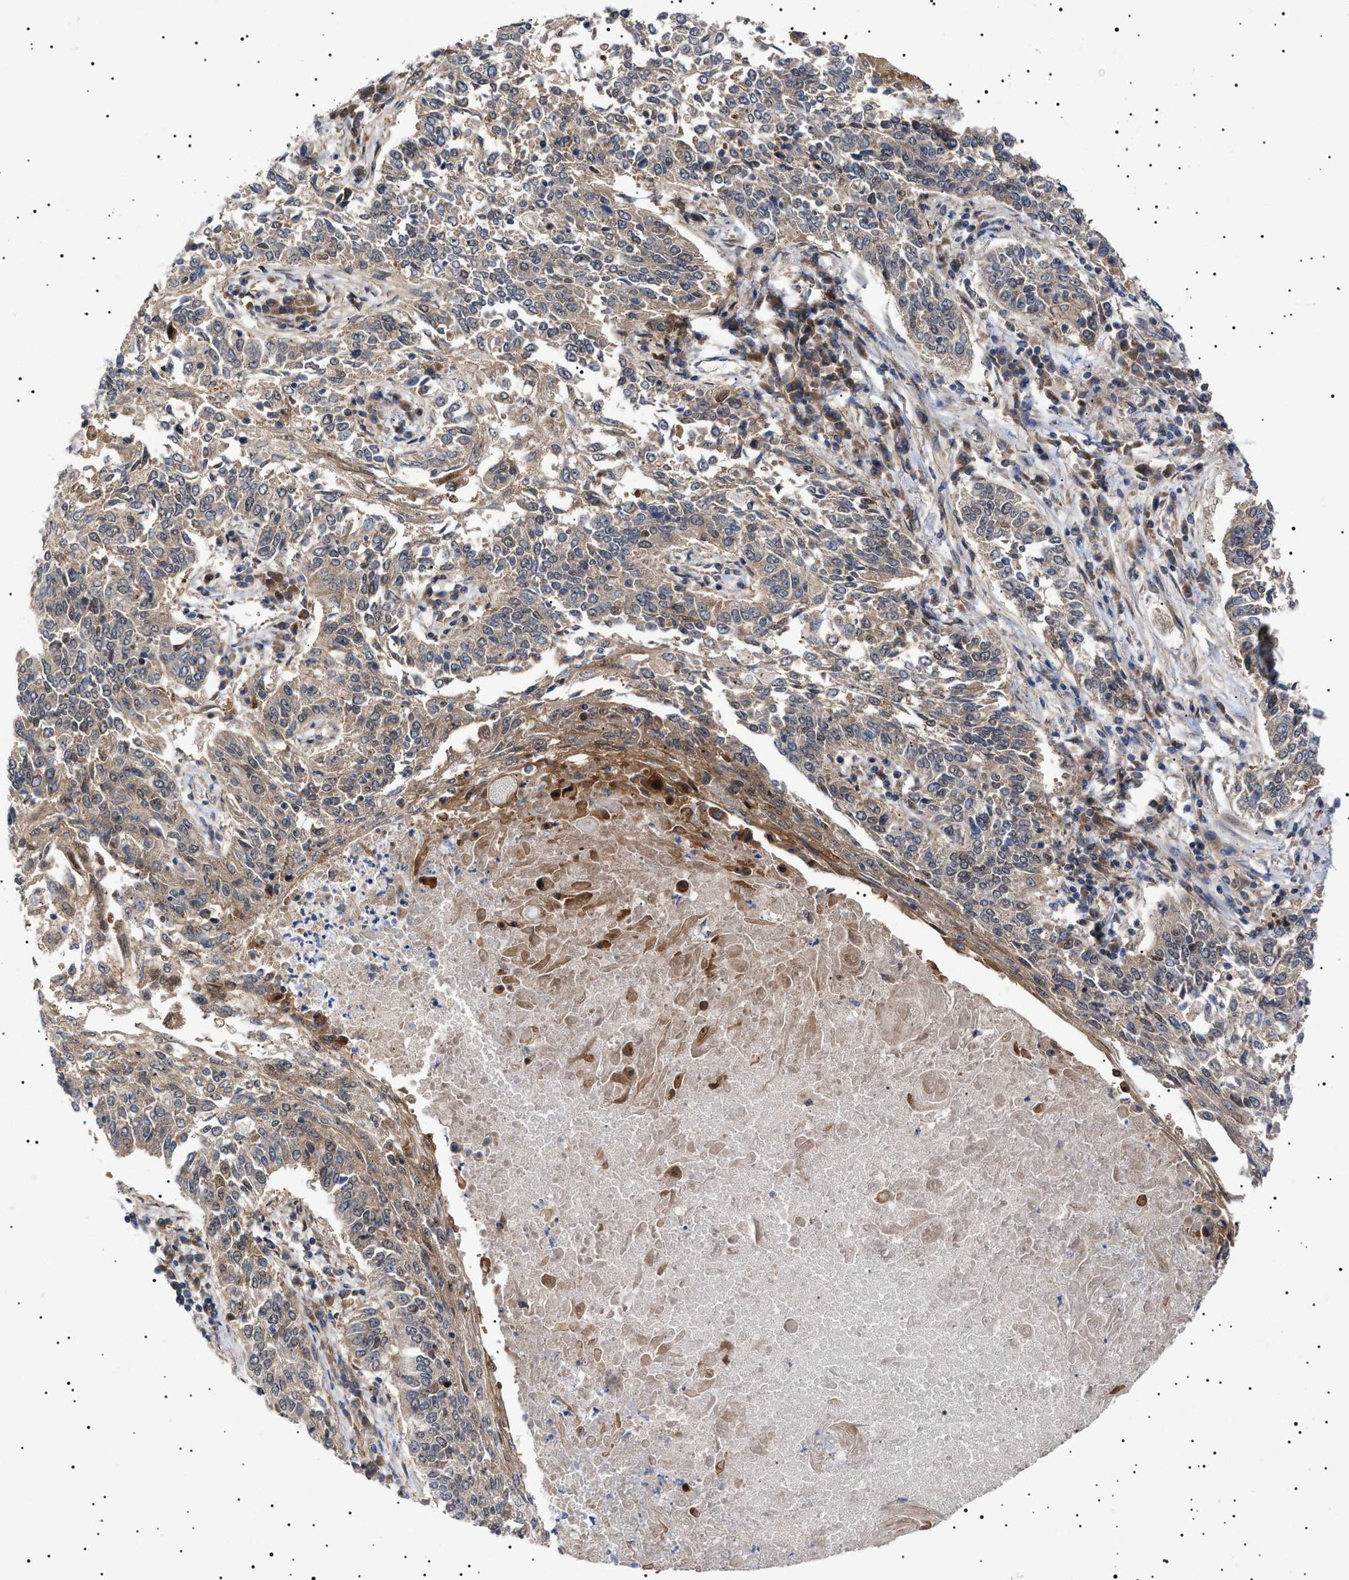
{"staining": {"intensity": "weak", "quantity": "25%-75%", "location": "cytoplasmic/membranous"}, "tissue": "lung cancer", "cell_type": "Tumor cells", "image_type": "cancer", "snomed": [{"axis": "morphology", "description": "Normal tissue, NOS"}, {"axis": "morphology", "description": "Squamous cell carcinoma, NOS"}, {"axis": "topography", "description": "Cartilage tissue"}, {"axis": "topography", "description": "Bronchus"}, {"axis": "topography", "description": "Lung"}], "caption": "The histopathology image reveals a brown stain indicating the presence of a protein in the cytoplasmic/membranous of tumor cells in lung squamous cell carcinoma. Using DAB (3,3'-diaminobenzidine) (brown) and hematoxylin (blue) stains, captured at high magnification using brightfield microscopy.", "gene": "NPLOC4", "patient": {"sex": "female", "age": 49}}